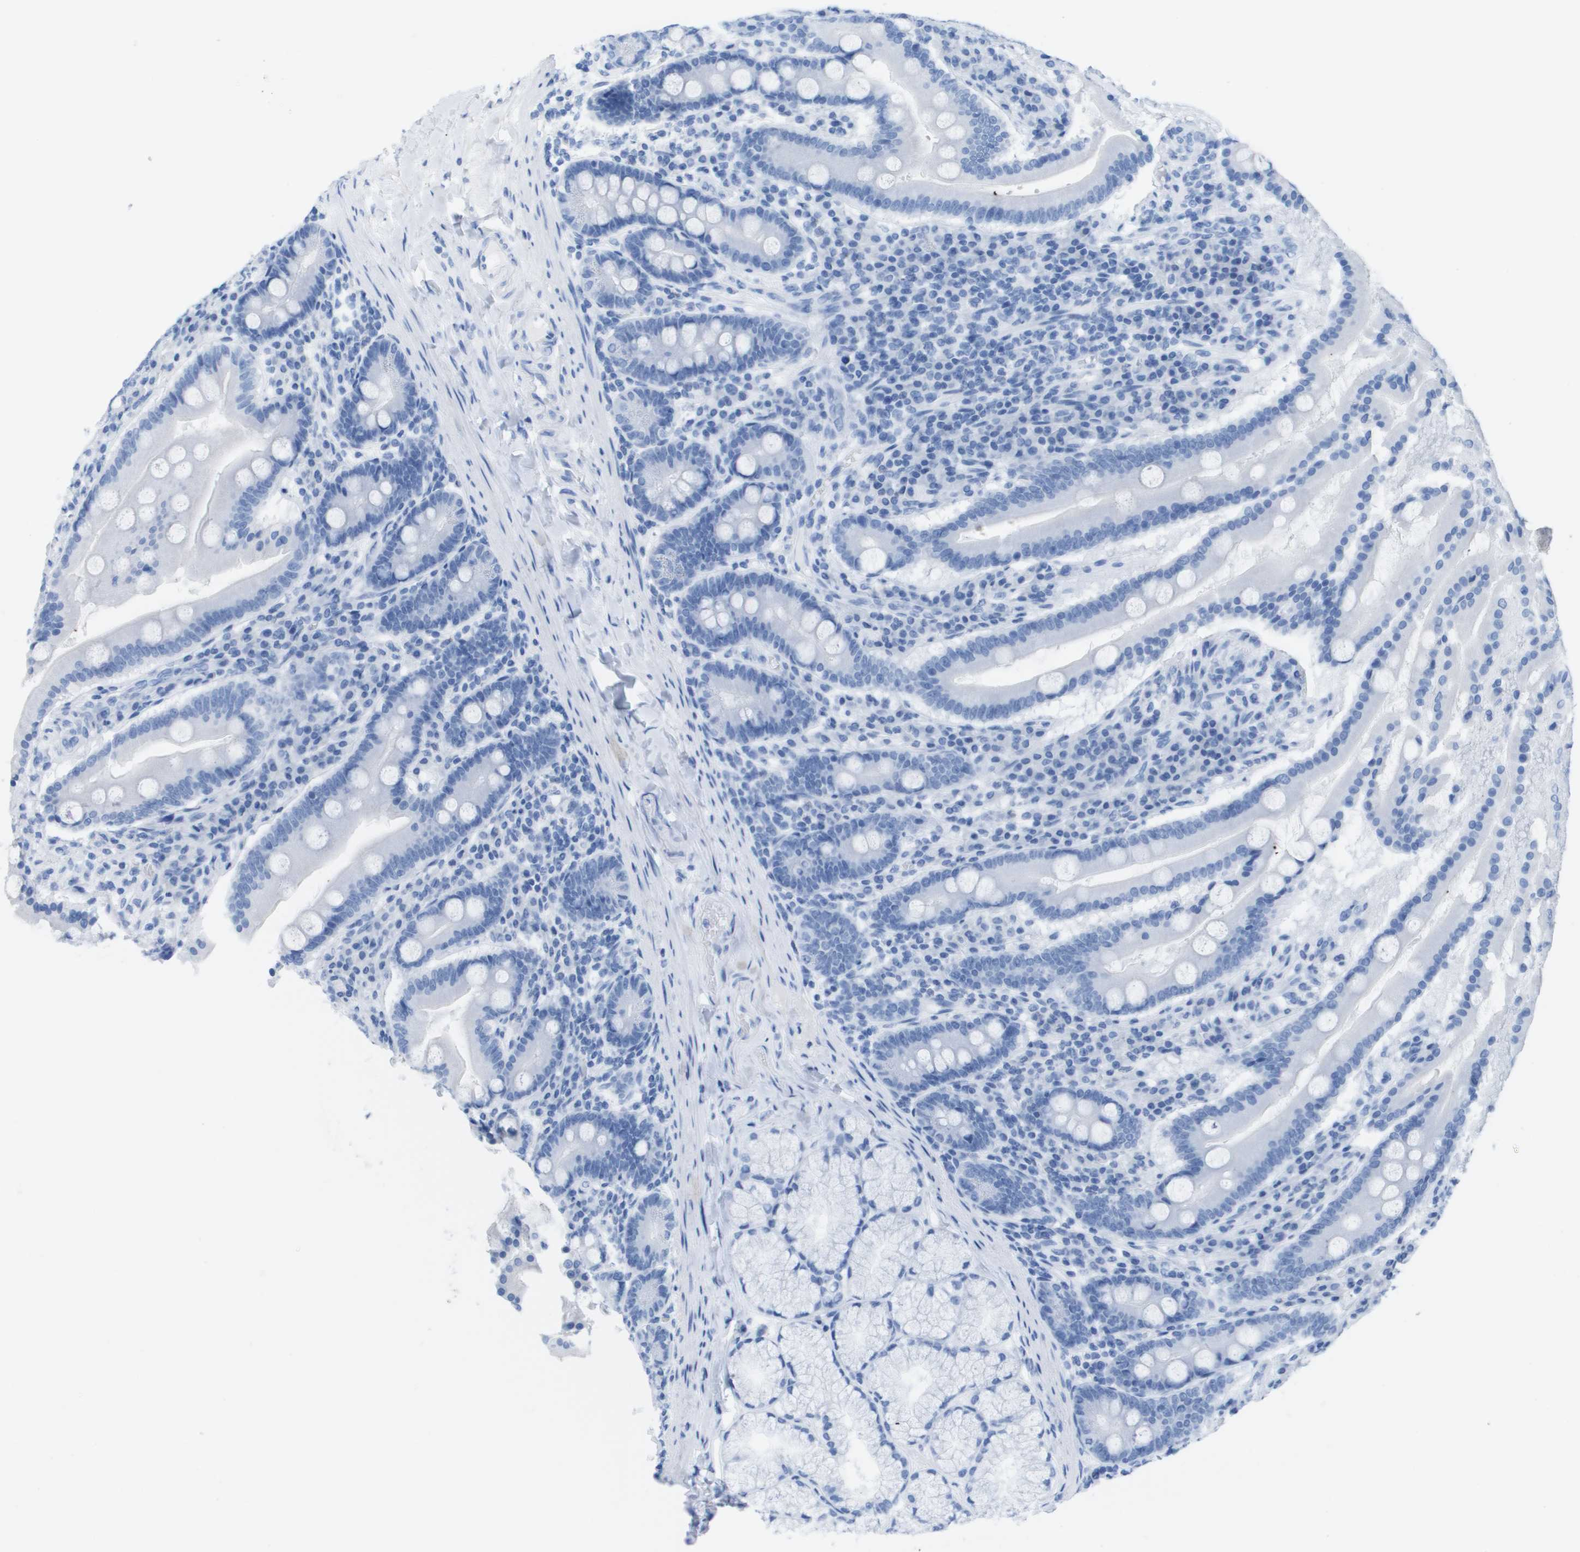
{"staining": {"intensity": "negative", "quantity": "none", "location": "none"}, "tissue": "duodenum", "cell_type": "Glandular cells", "image_type": "normal", "snomed": [{"axis": "morphology", "description": "Normal tissue, NOS"}, {"axis": "topography", "description": "Duodenum"}], "caption": "DAB (3,3'-diaminobenzidine) immunohistochemical staining of normal human duodenum shows no significant staining in glandular cells. (DAB (3,3'-diaminobenzidine) IHC, high magnification).", "gene": "KCNA3", "patient": {"sex": "male", "age": 50}}